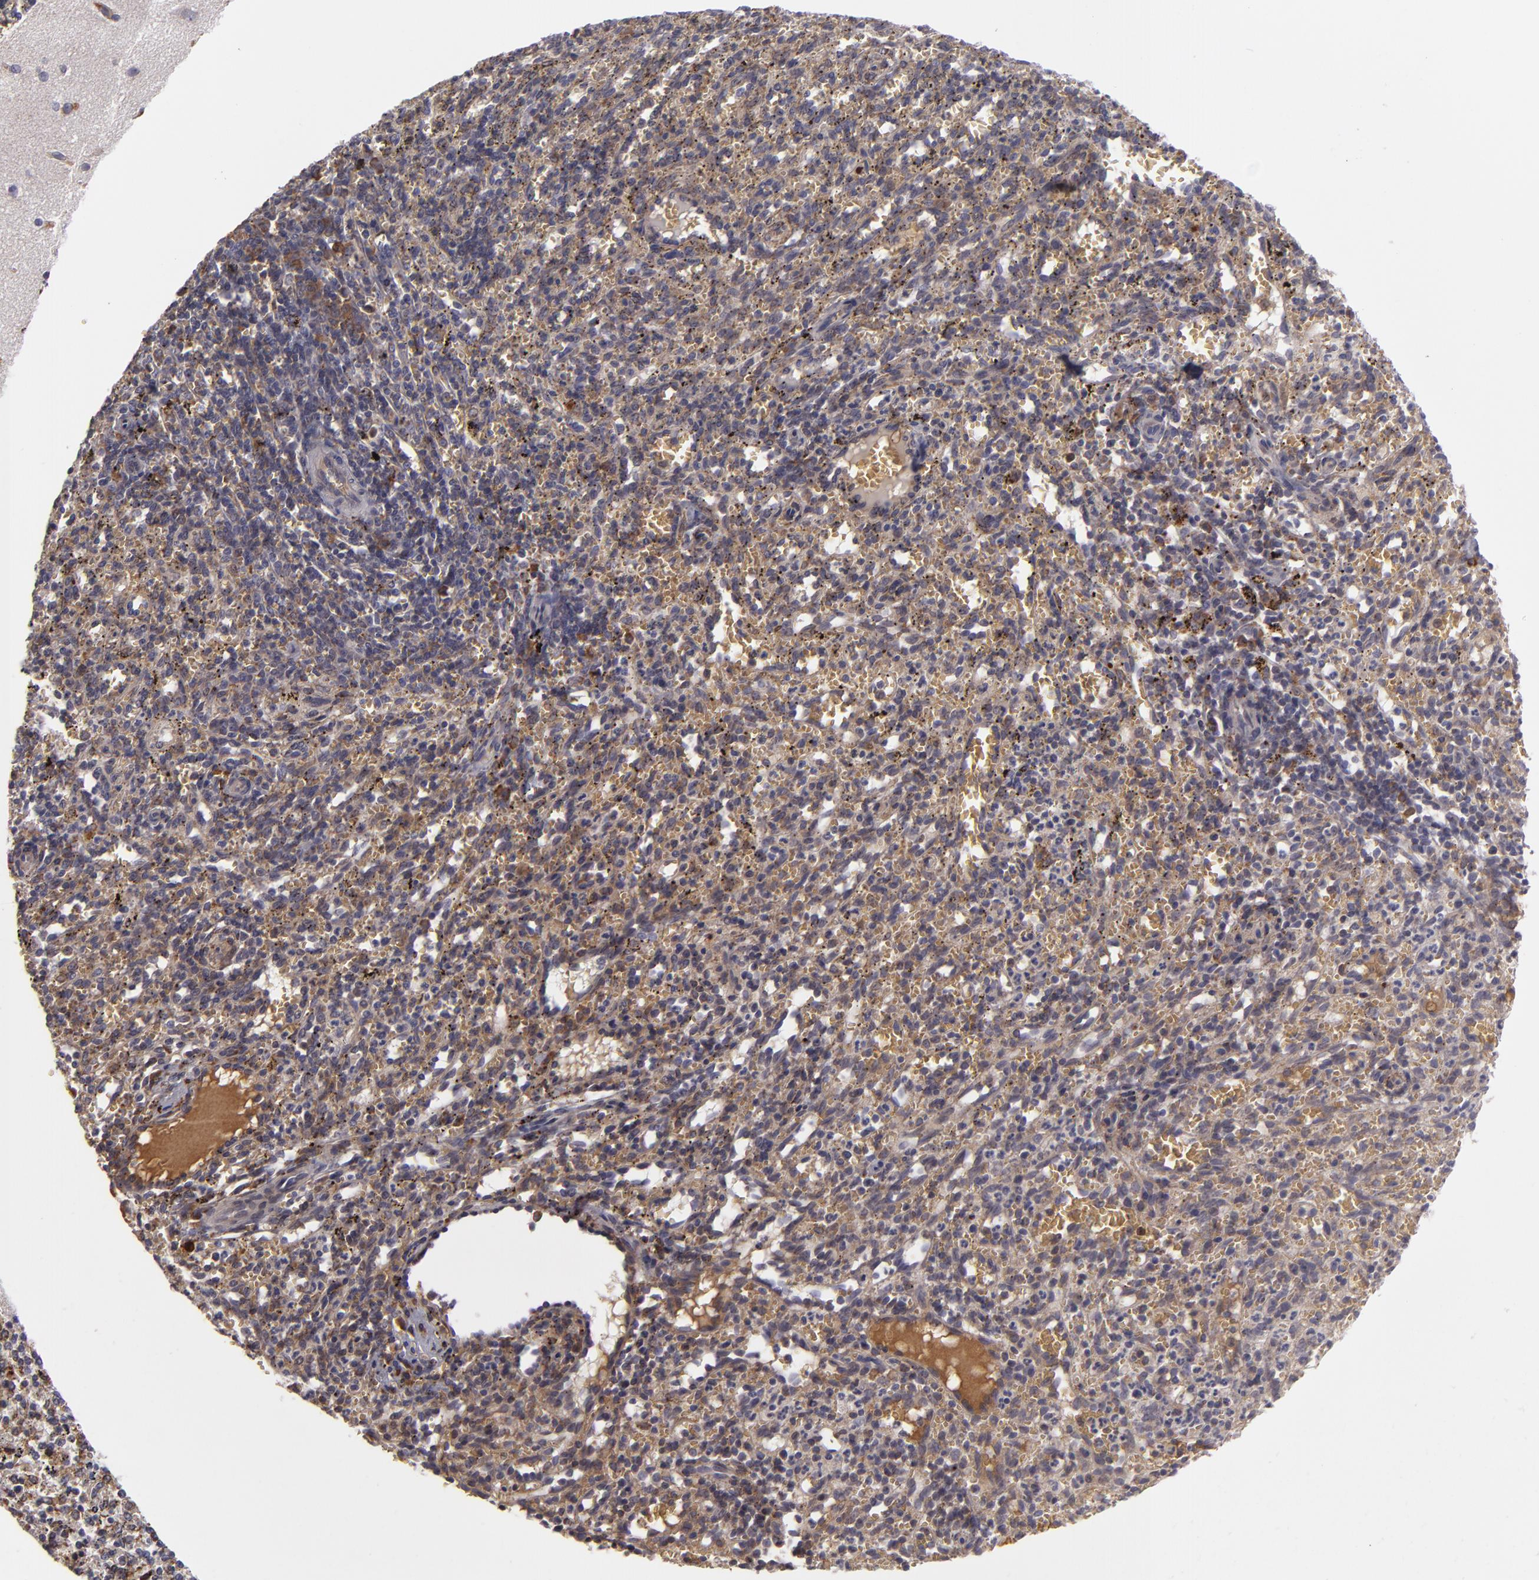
{"staining": {"intensity": "weak", "quantity": "<25%", "location": "cytoplasmic/membranous"}, "tissue": "spleen", "cell_type": "Cells in red pulp", "image_type": "normal", "snomed": [{"axis": "morphology", "description": "Normal tissue, NOS"}, {"axis": "topography", "description": "Spleen"}], "caption": "A high-resolution image shows immunohistochemistry staining of unremarkable spleen, which displays no significant expression in cells in red pulp. (DAB IHC with hematoxylin counter stain).", "gene": "CFB", "patient": {"sex": "female", "age": 10}}